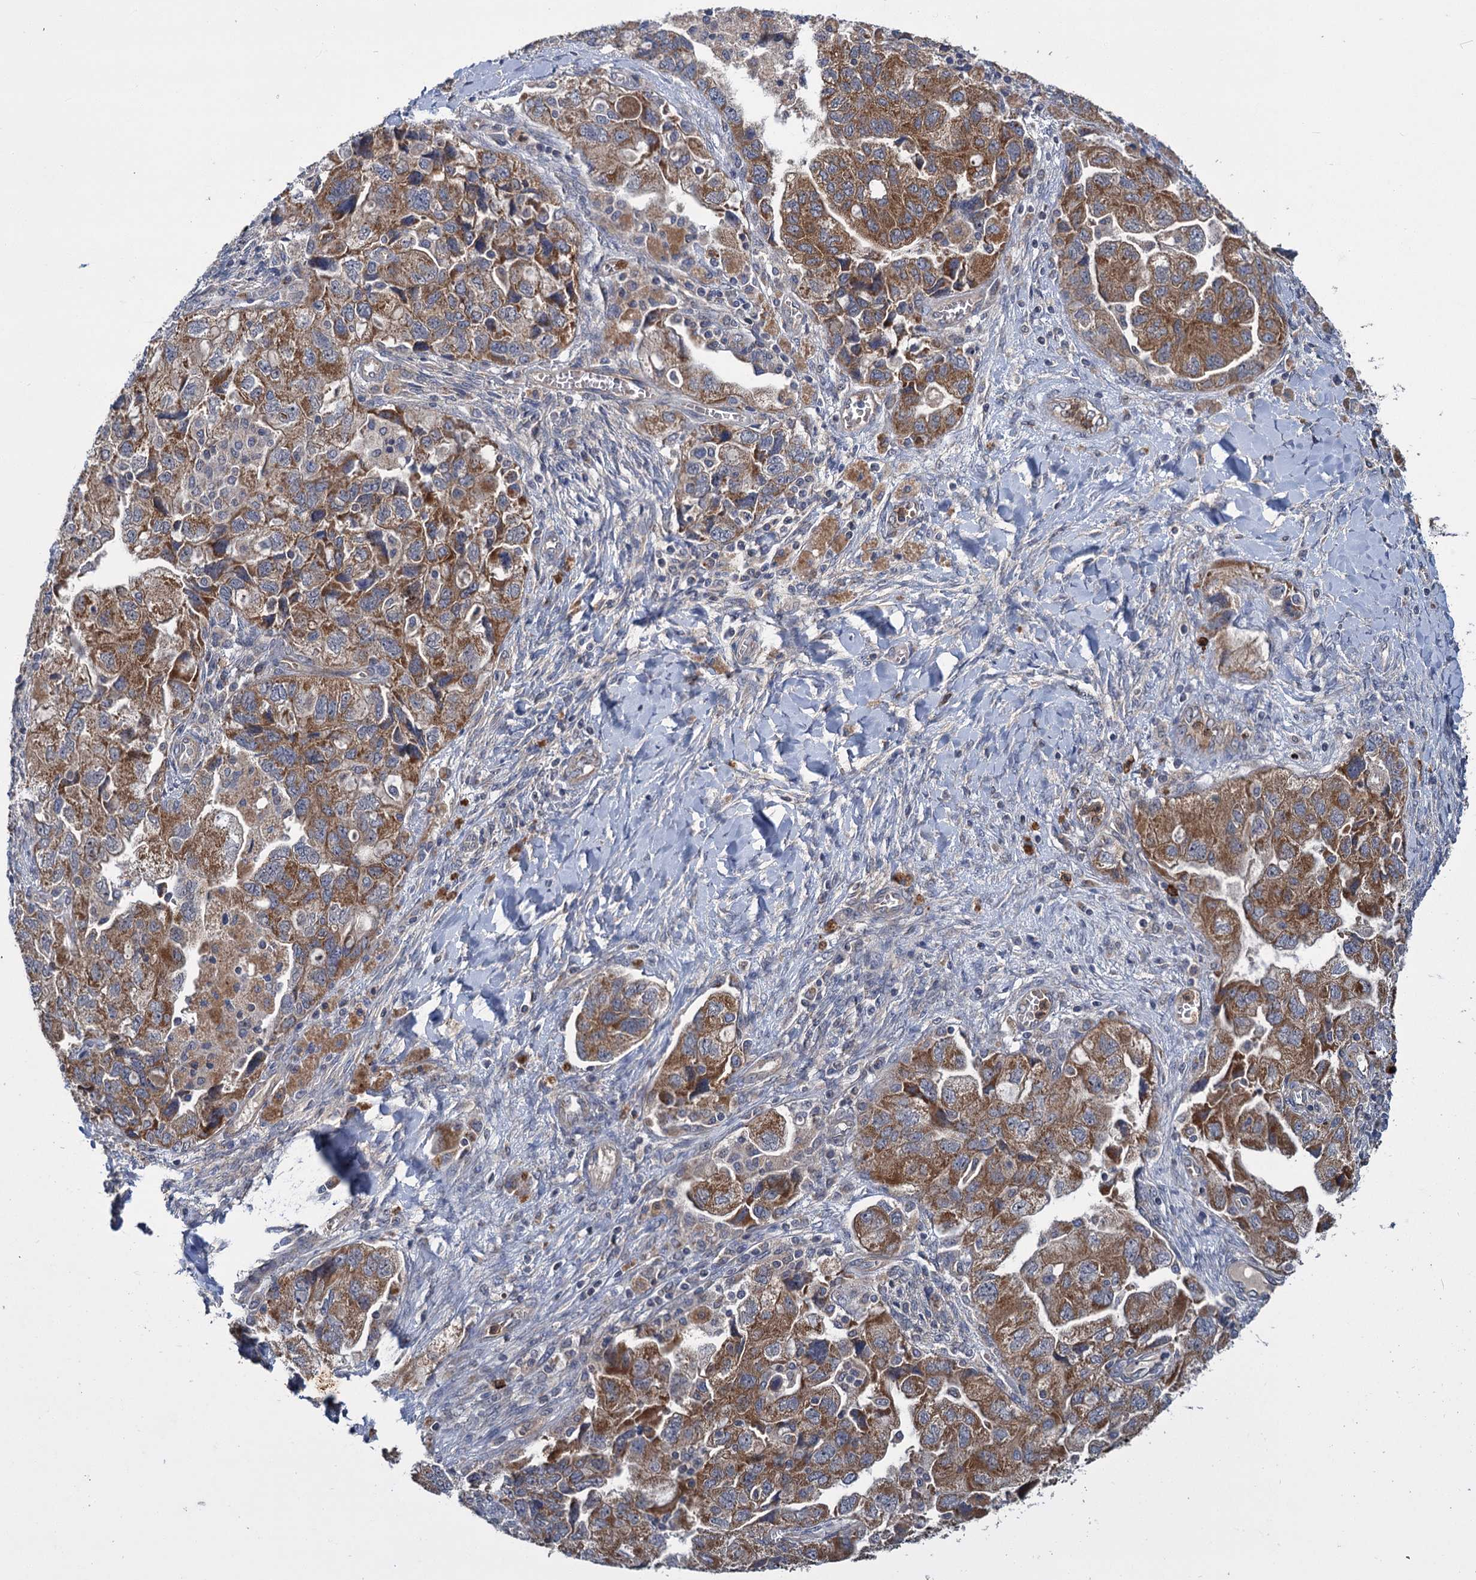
{"staining": {"intensity": "moderate", "quantity": ">75%", "location": "cytoplasmic/membranous"}, "tissue": "ovarian cancer", "cell_type": "Tumor cells", "image_type": "cancer", "snomed": [{"axis": "morphology", "description": "Carcinoma, NOS"}, {"axis": "morphology", "description": "Cystadenocarcinoma, serous, NOS"}, {"axis": "topography", "description": "Ovary"}], "caption": "IHC (DAB (3,3'-diaminobenzidine)) staining of ovarian cancer (carcinoma) displays moderate cytoplasmic/membranous protein positivity in approximately >75% of tumor cells. (IHC, brightfield microscopy, high magnification).", "gene": "DYNC2H1", "patient": {"sex": "female", "age": 69}}